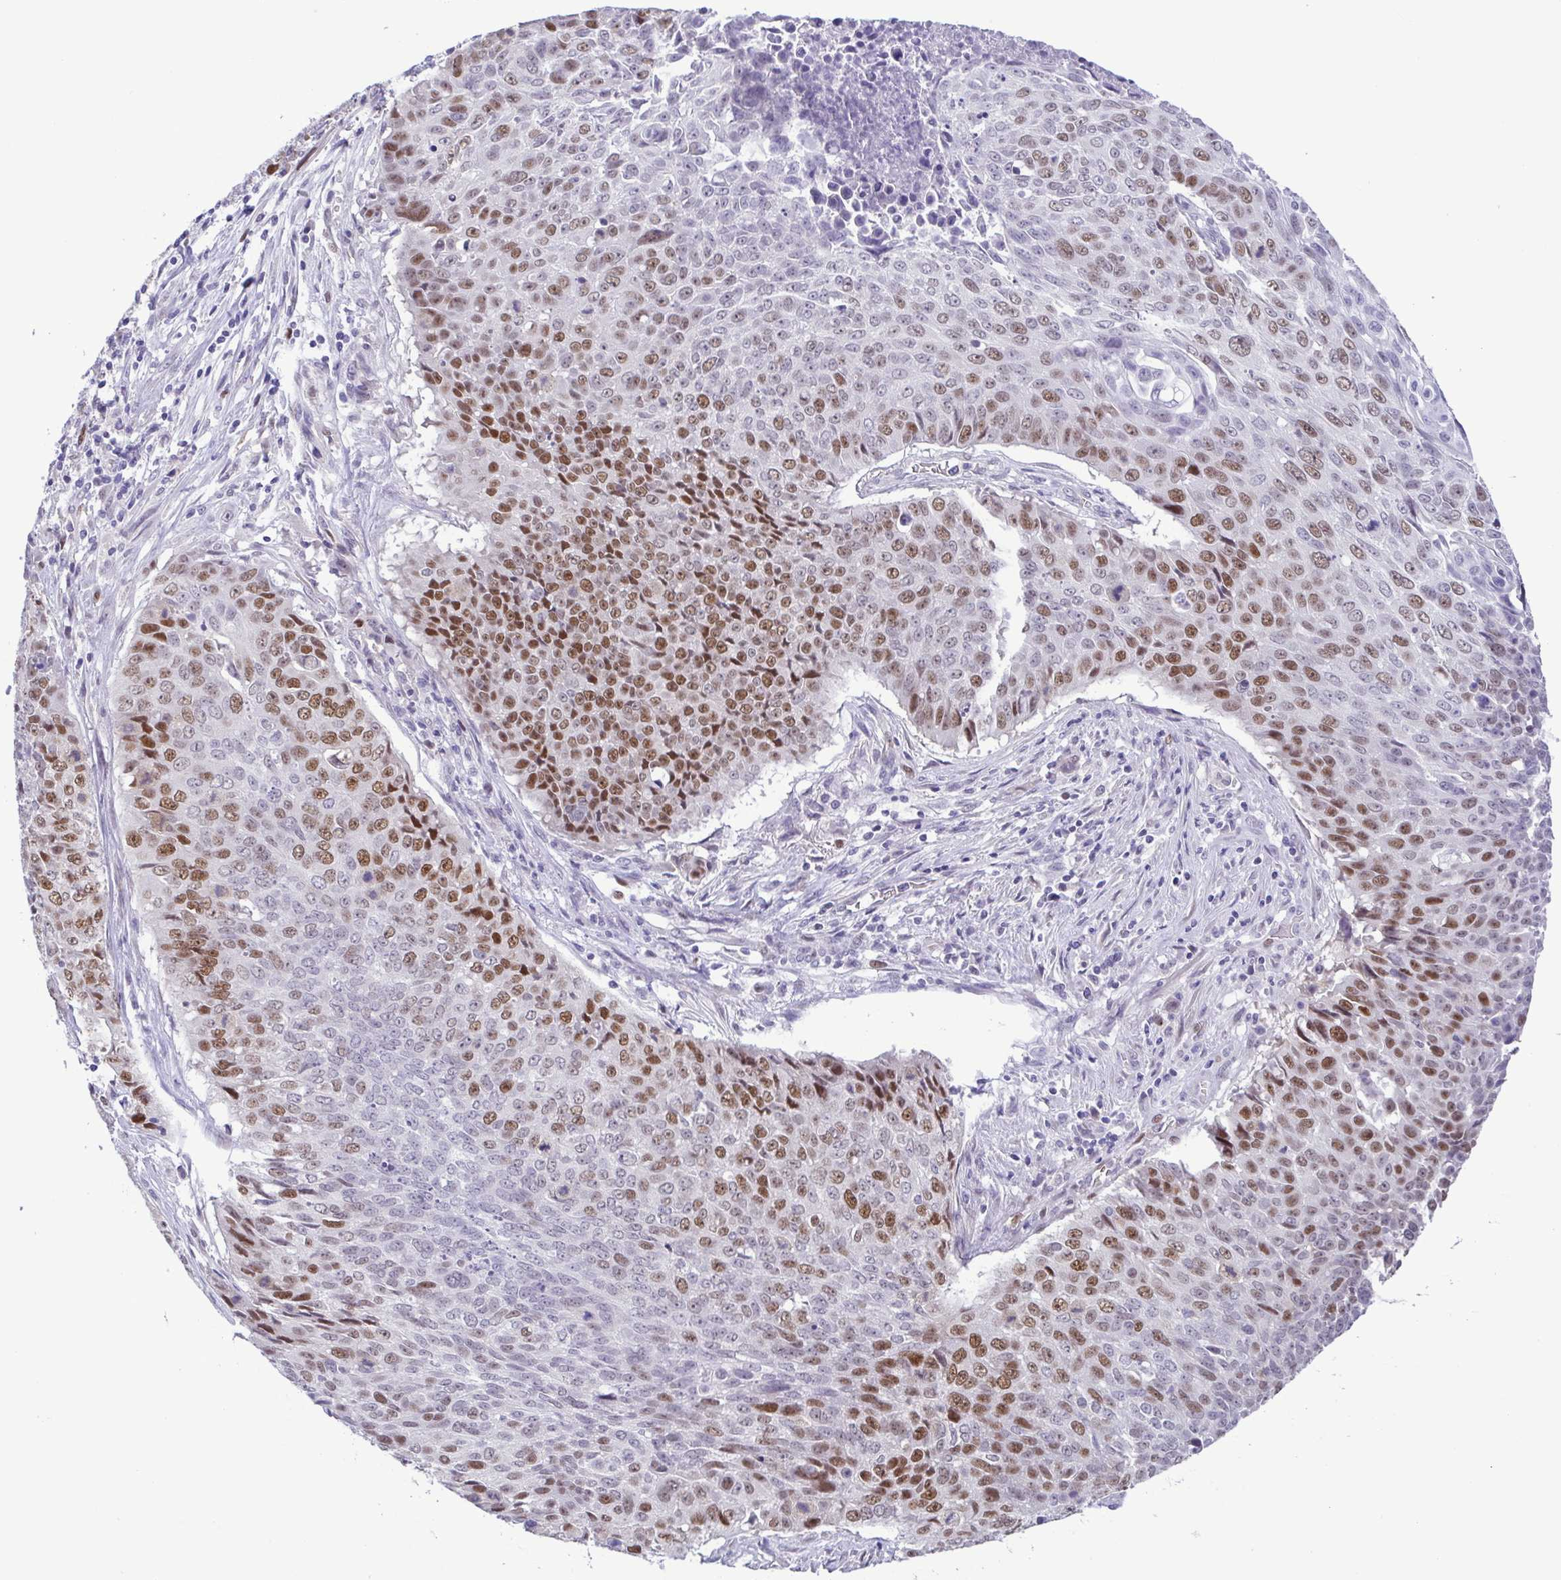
{"staining": {"intensity": "moderate", "quantity": "25%-75%", "location": "nuclear"}, "tissue": "lung cancer", "cell_type": "Tumor cells", "image_type": "cancer", "snomed": [{"axis": "morphology", "description": "Normal tissue, NOS"}, {"axis": "morphology", "description": "Squamous cell carcinoma, NOS"}, {"axis": "topography", "description": "Bronchus"}, {"axis": "topography", "description": "Lung"}], "caption": "Approximately 25%-75% of tumor cells in human squamous cell carcinoma (lung) demonstrate moderate nuclear protein staining as visualized by brown immunohistochemical staining.", "gene": "TIPIN", "patient": {"sex": "male", "age": 64}}